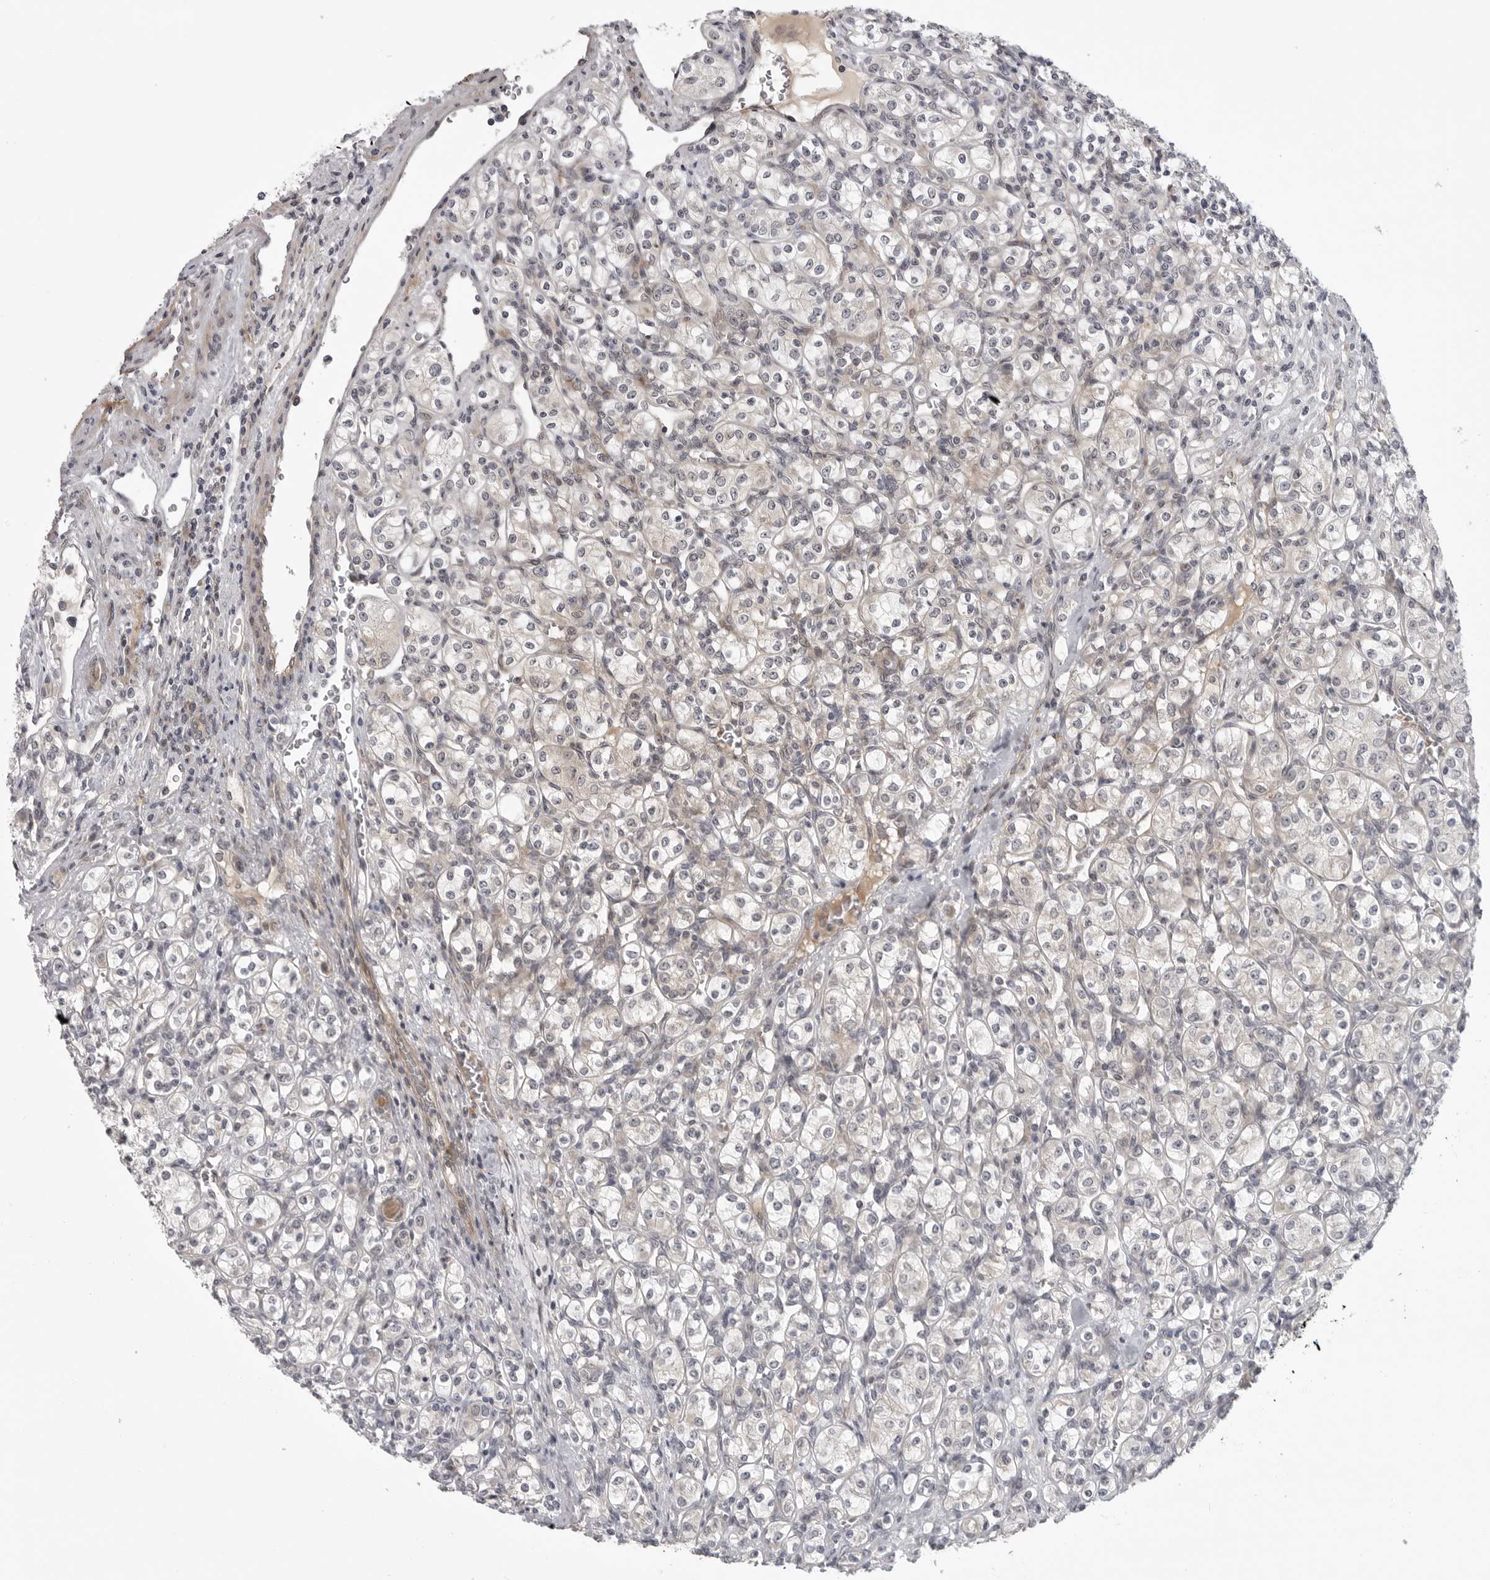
{"staining": {"intensity": "negative", "quantity": "none", "location": "none"}, "tissue": "renal cancer", "cell_type": "Tumor cells", "image_type": "cancer", "snomed": [{"axis": "morphology", "description": "Adenocarcinoma, NOS"}, {"axis": "topography", "description": "Kidney"}], "caption": "Micrograph shows no protein positivity in tumor cells of renal adenocarcinoma tissue.", "gene": "CD300LD", "patient": {"sex": "male", "age": 77}}